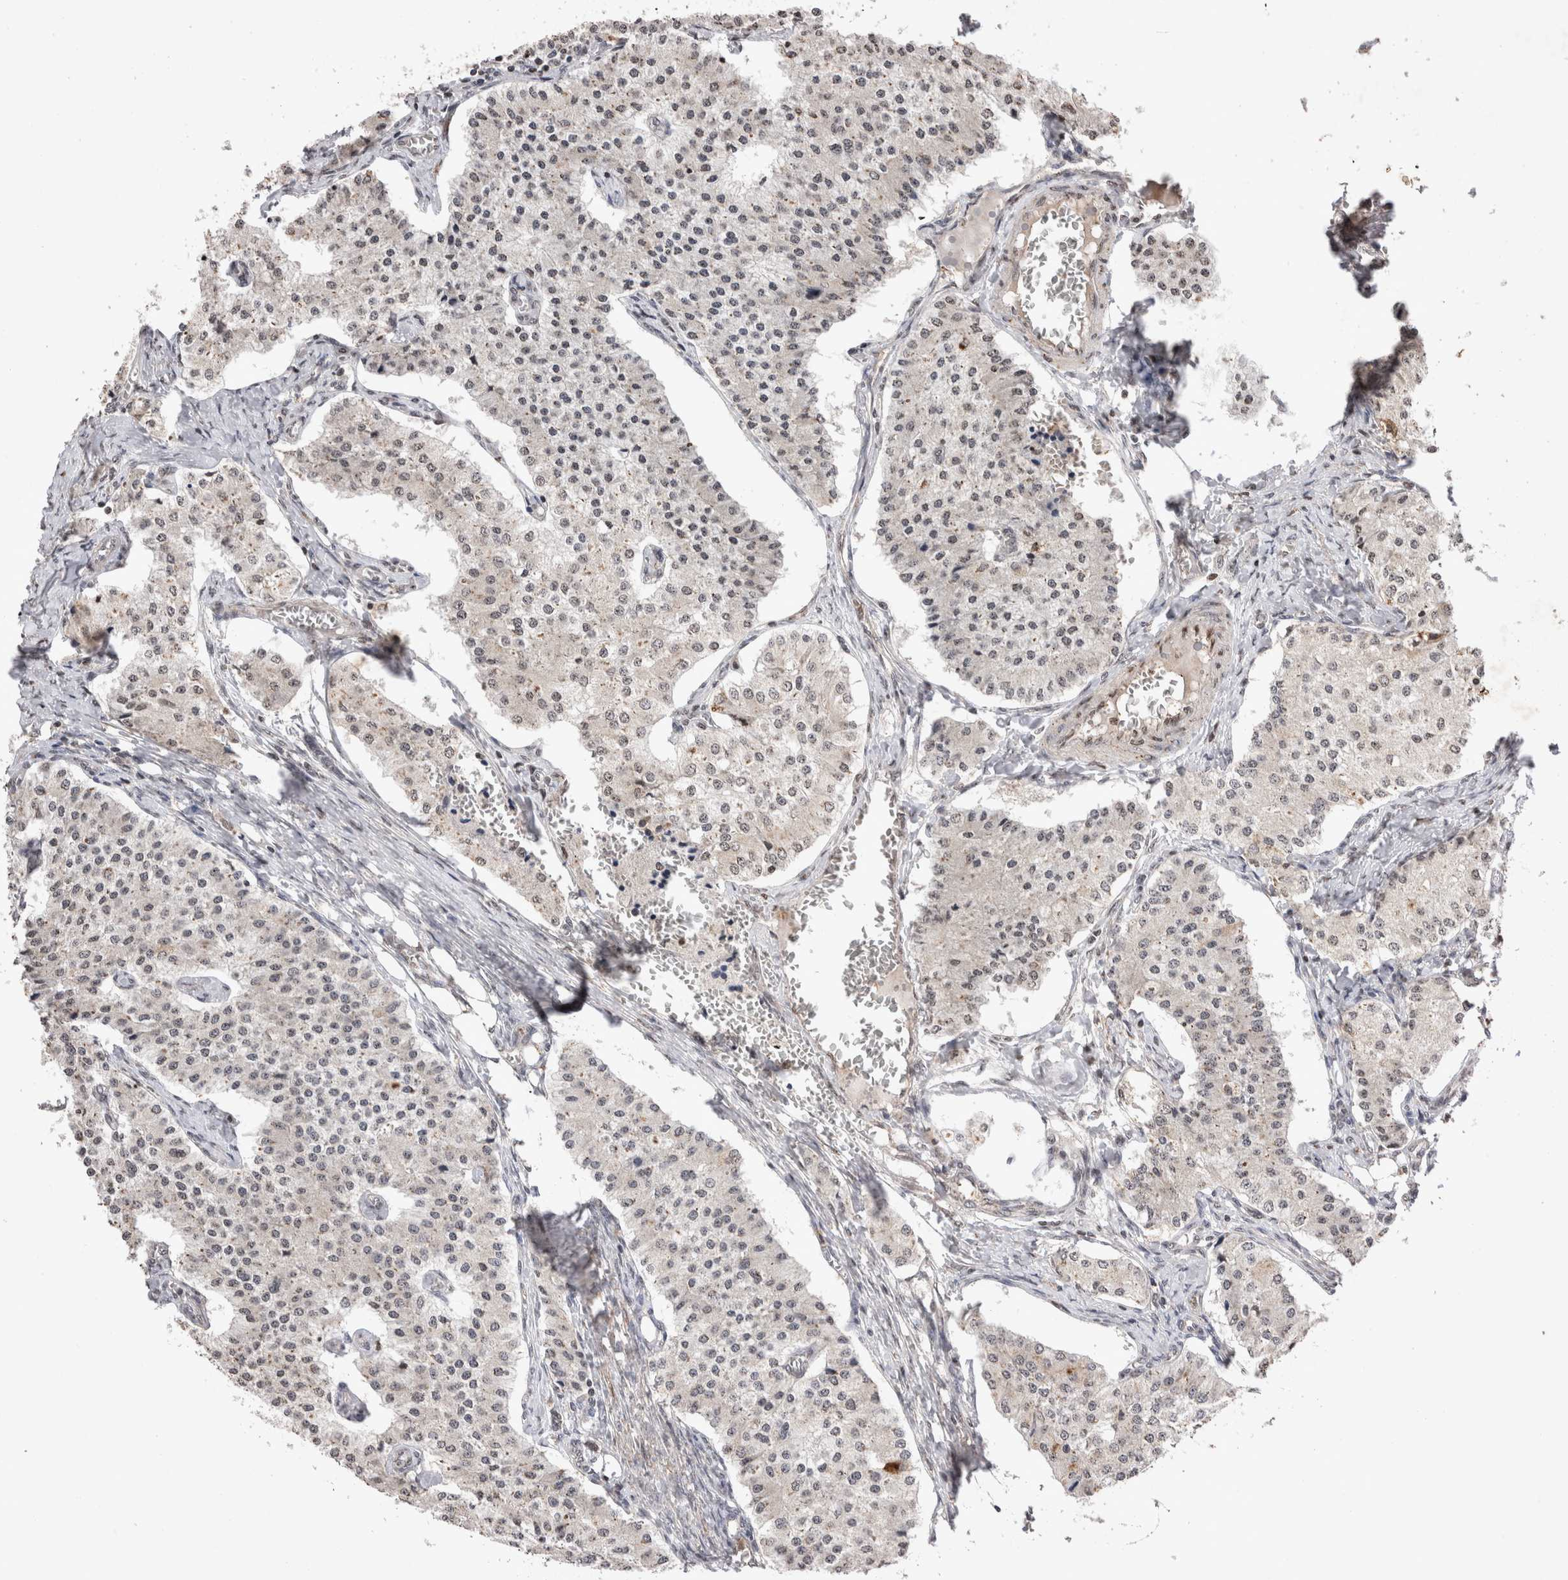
{"staining": {"intensity": "negative", "quantity": "none", "location": "none"}, "tissue": "carcinoid", "cell_type": "Tumor cells", "image_type": "cancer", "snomed": [{"axis": "morphology", "description": "Carcinoid, malignant, NOS"}, {"axis": "topography", "description": "Colon"}], "caption": "High power microscopy micrograph of an immunohistochemistry image of carcinoid (malignant), revealing no significant staining in tumor cells.", "gene": "STK11", "patient": {"sex": "female", "age": 52}}